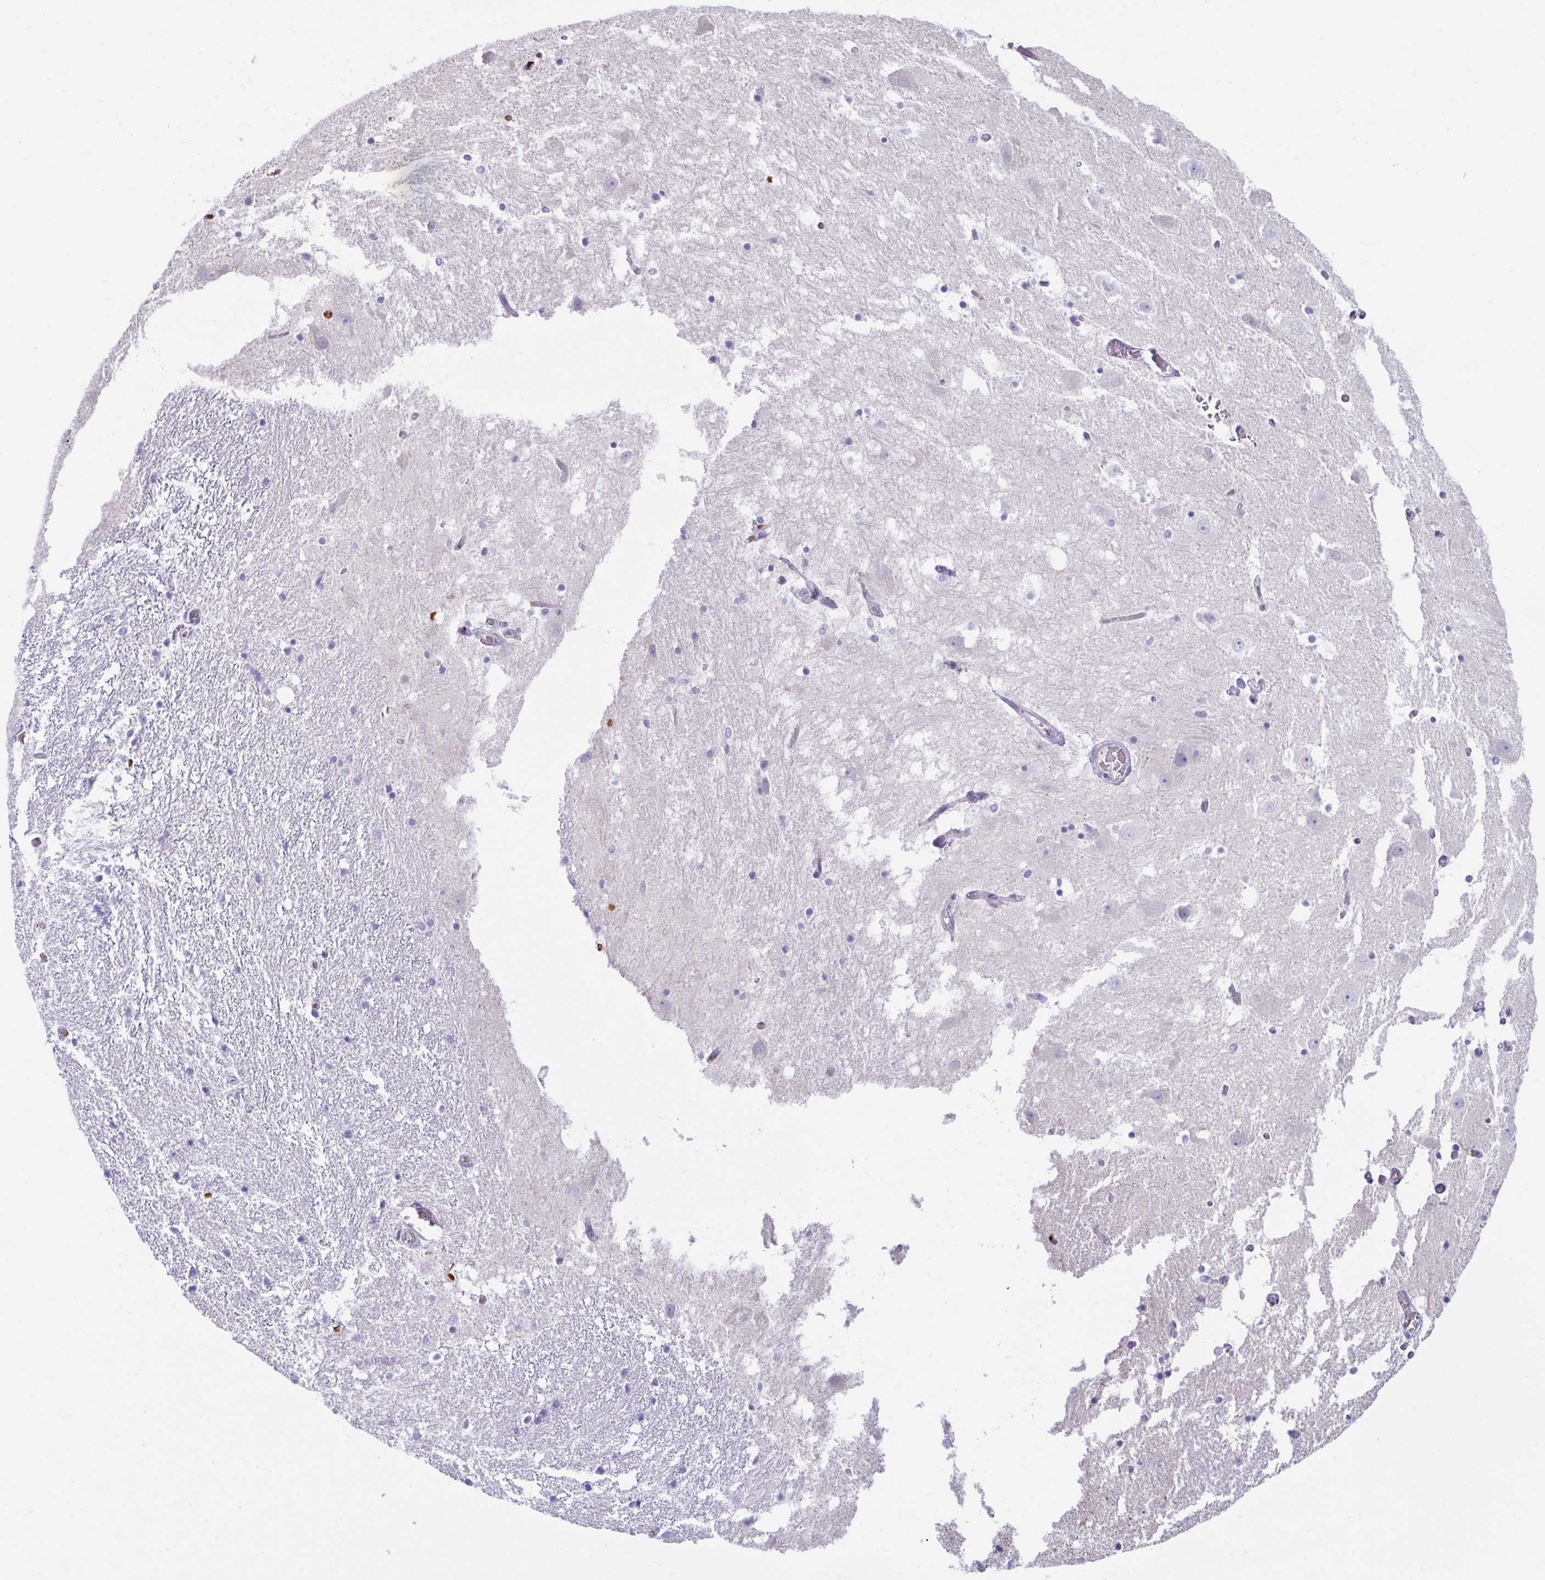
{"staining": {"intensity": "negative", "quantity": "none", "location": "none"}, "tissue": "hippocampus", "cell_type": "Glial cells", "image_type": "normal", "snomed": [{"axis": "morphology", "description": "Normal tissue, NOS"}, {"axis": "topography", "description": "Hippocampus"}], "caption": "Glial cells show no significant expression in normal hippocampus. Brightfield microscopy of immunohistochemistry stained with DAB (brown) and hematoxylin (blue), captured at high magnification.", "gene": "TTC30A", "patient": {"sex": "female", "age": 52}}